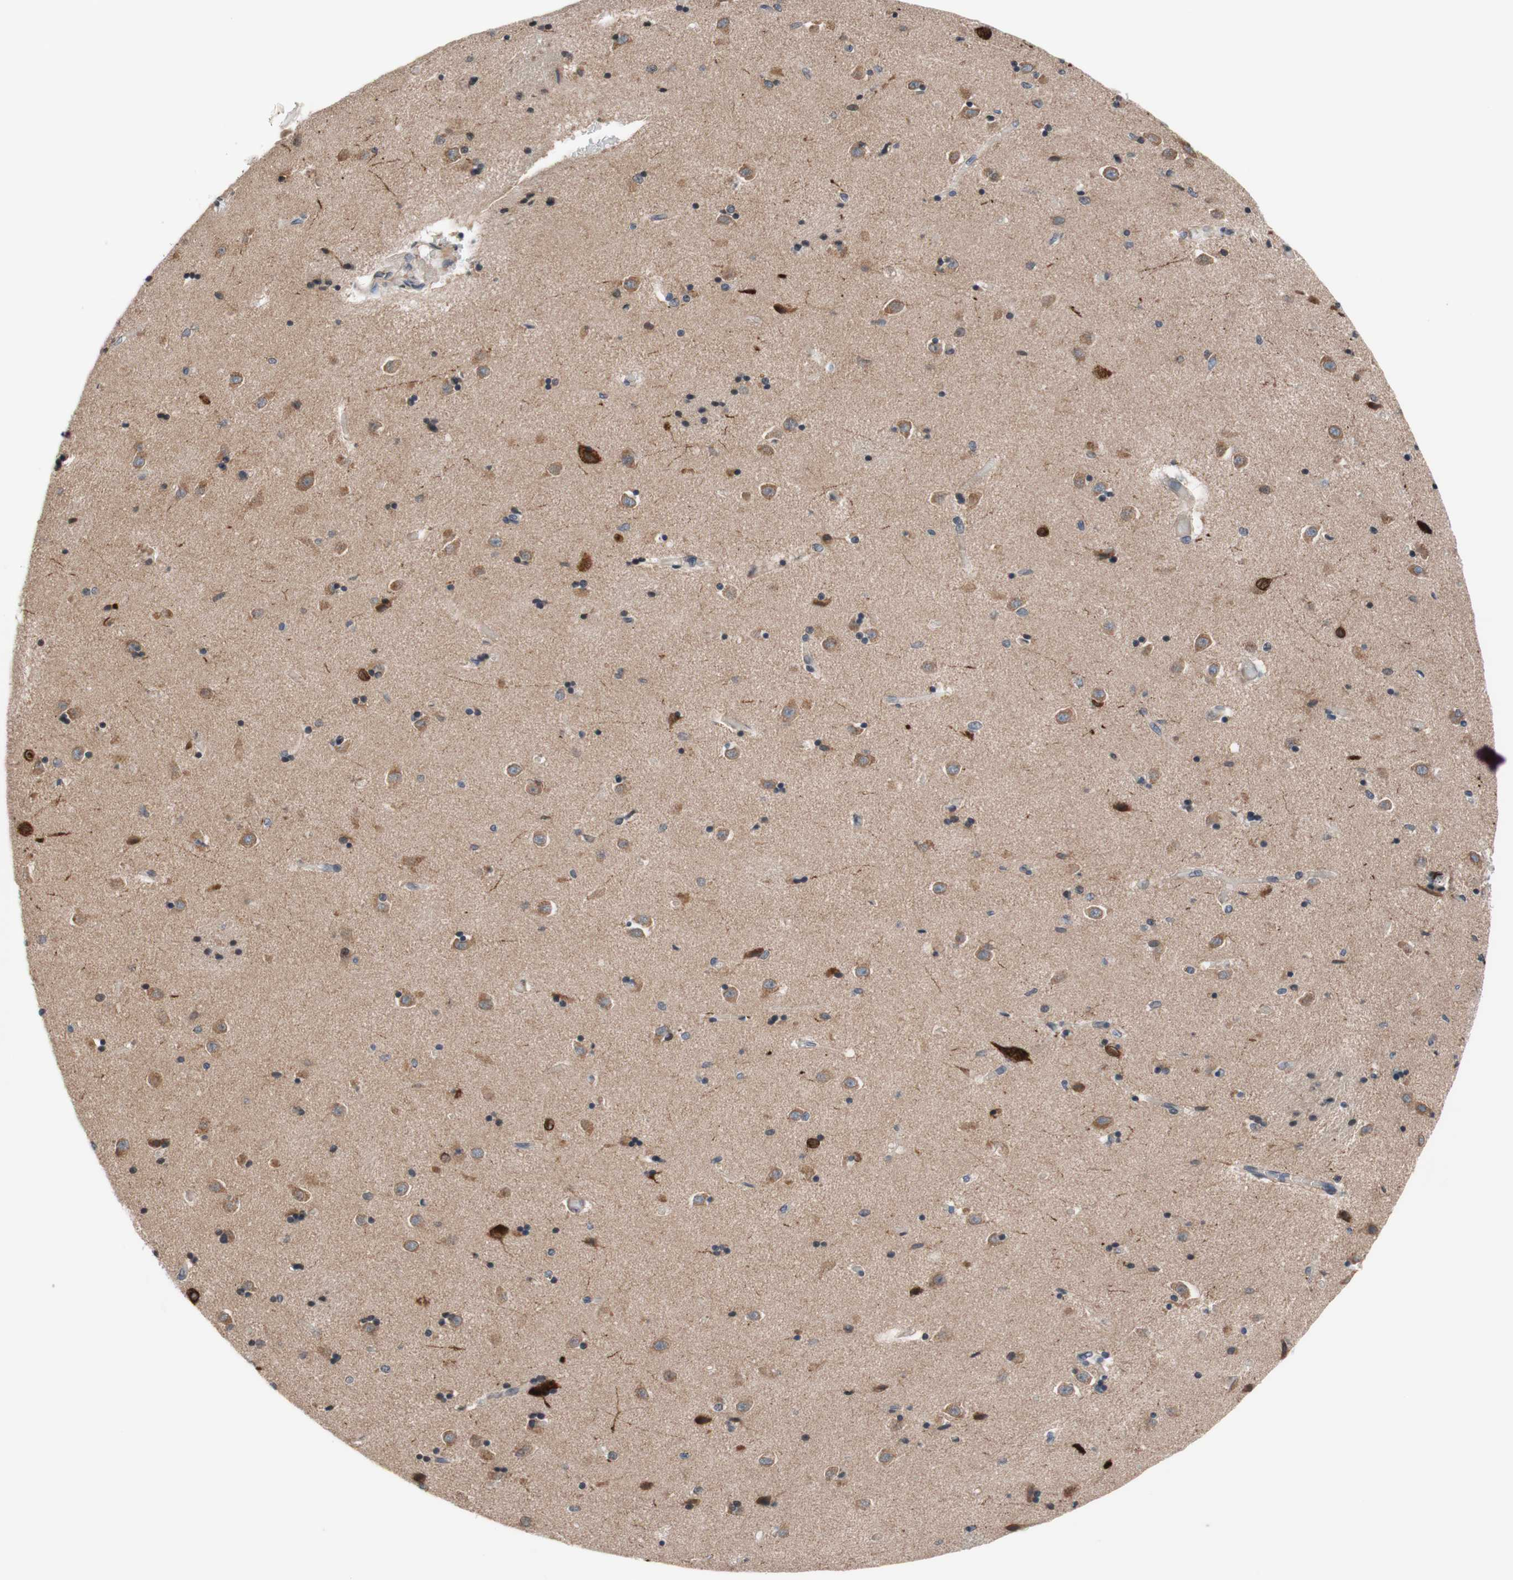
{"staining": {"intensity": "weak", "quantity": "<25%", "location": "cytoplasmic/membranous"}, "tissue": "caudate", "cell_type": "Glial cells", "image_type": "normal", "snomed": [{"axis": "morphology", "description": "Normal tissue, NOS"}, {"axis": "topography", "description": "Lateral ventricle wall"}], "caption": "This is a photomicrograph of IHC staining of normal caudate, which shows no staining in glial cells. (DAB (3,3'-diaminobenzidine) IHC, high magnification).", "gene": "CD55", "patient": {"sex": "female", "age": 54}}